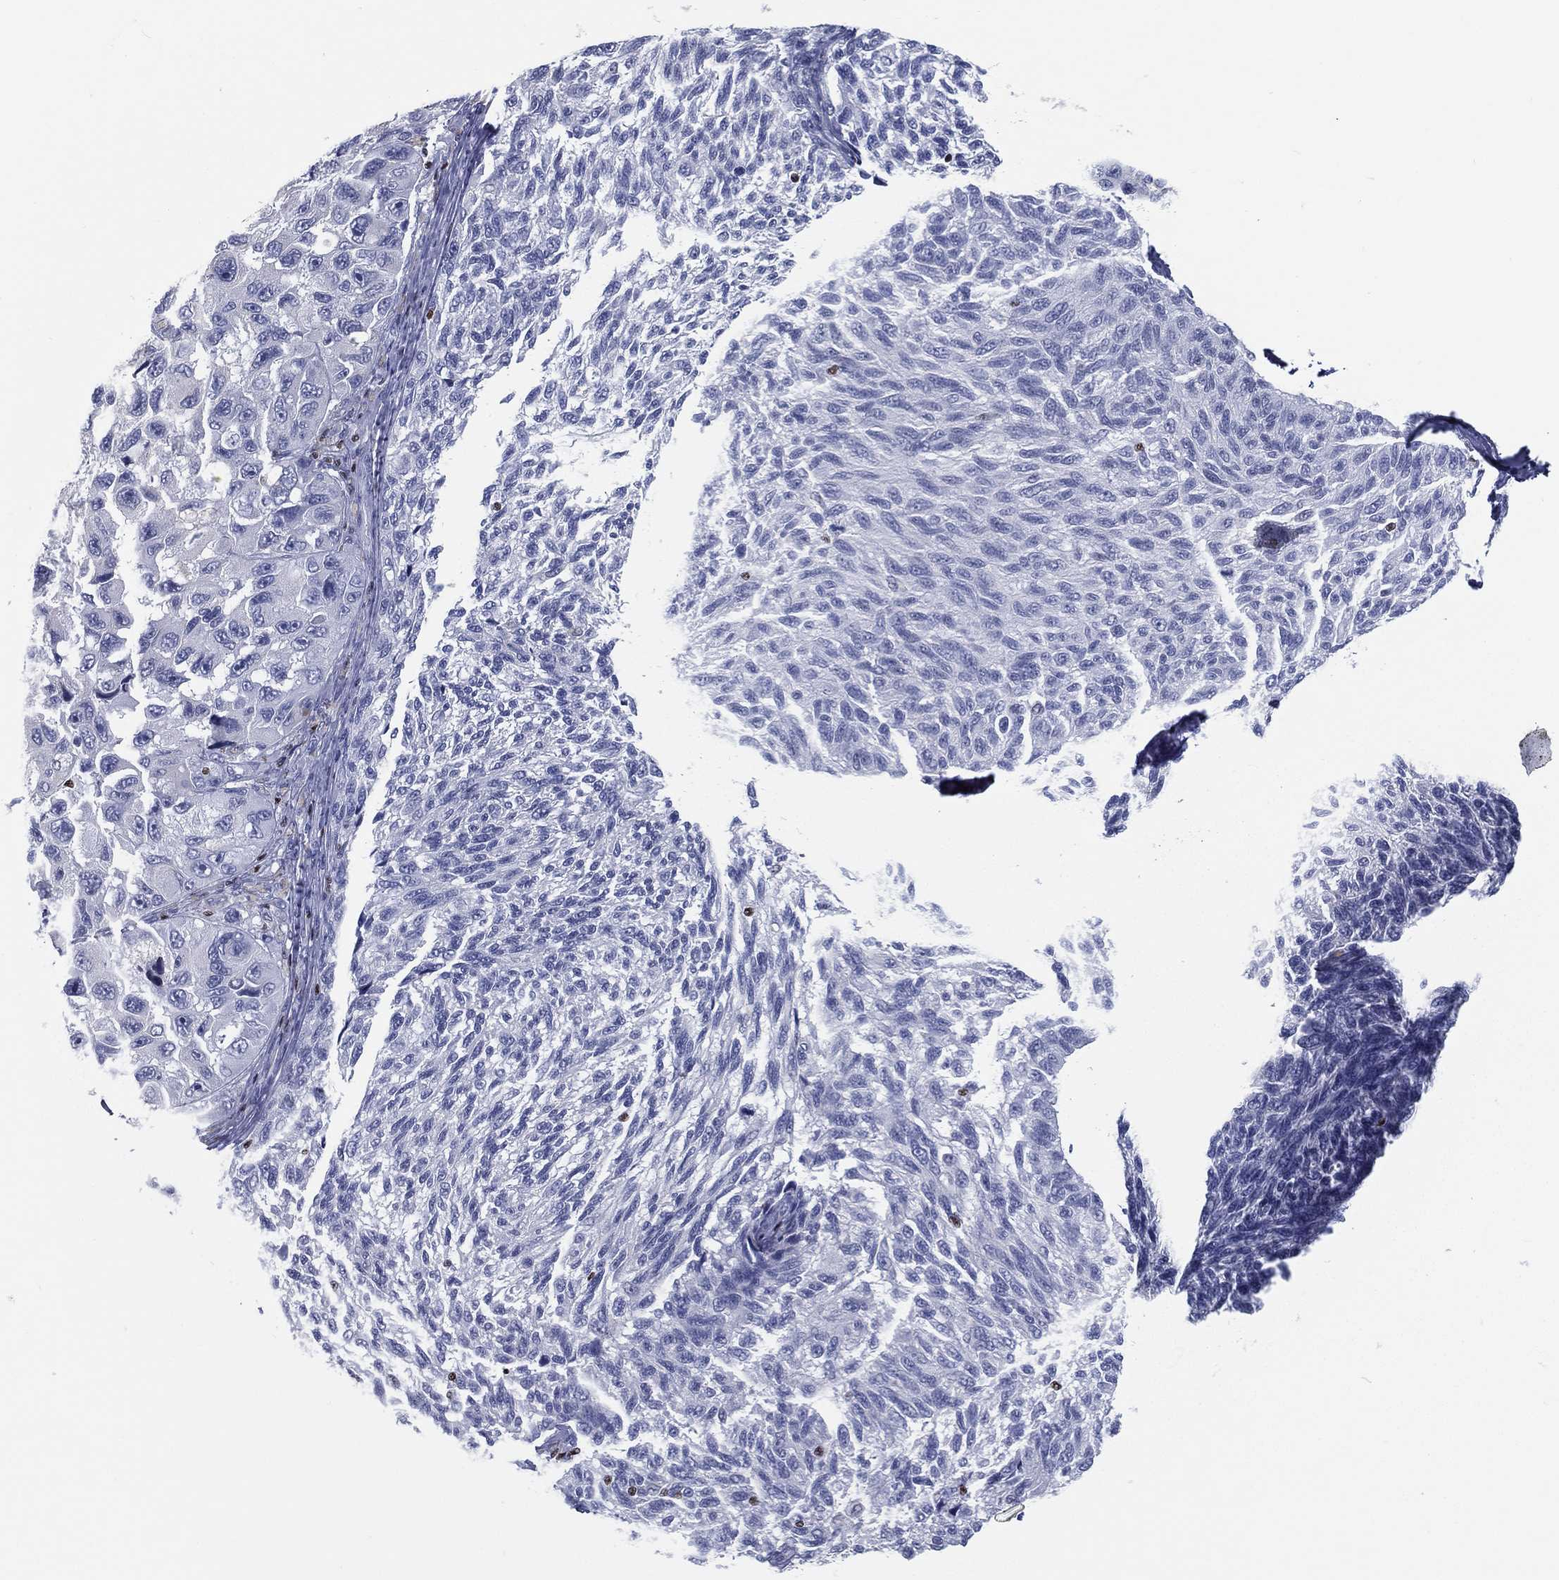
{"staining": {"intensity": "negative", "quantity": "none", "location": "none"}, "tissue": "melanoma", "cell_type": "Tumor cells", "image_type": "cancer", "snomed": [{"axis": "morphology", "description": "Malignant melanoma, NOS"}, {"axis": "topography", "description": "Skin"}], "caption": "Human malignant melanoma stained for a protein using IHC shows no staining in tumor cells.", "gene": "PYHIN1", "patient": {"sex": "female", "age": 73}}